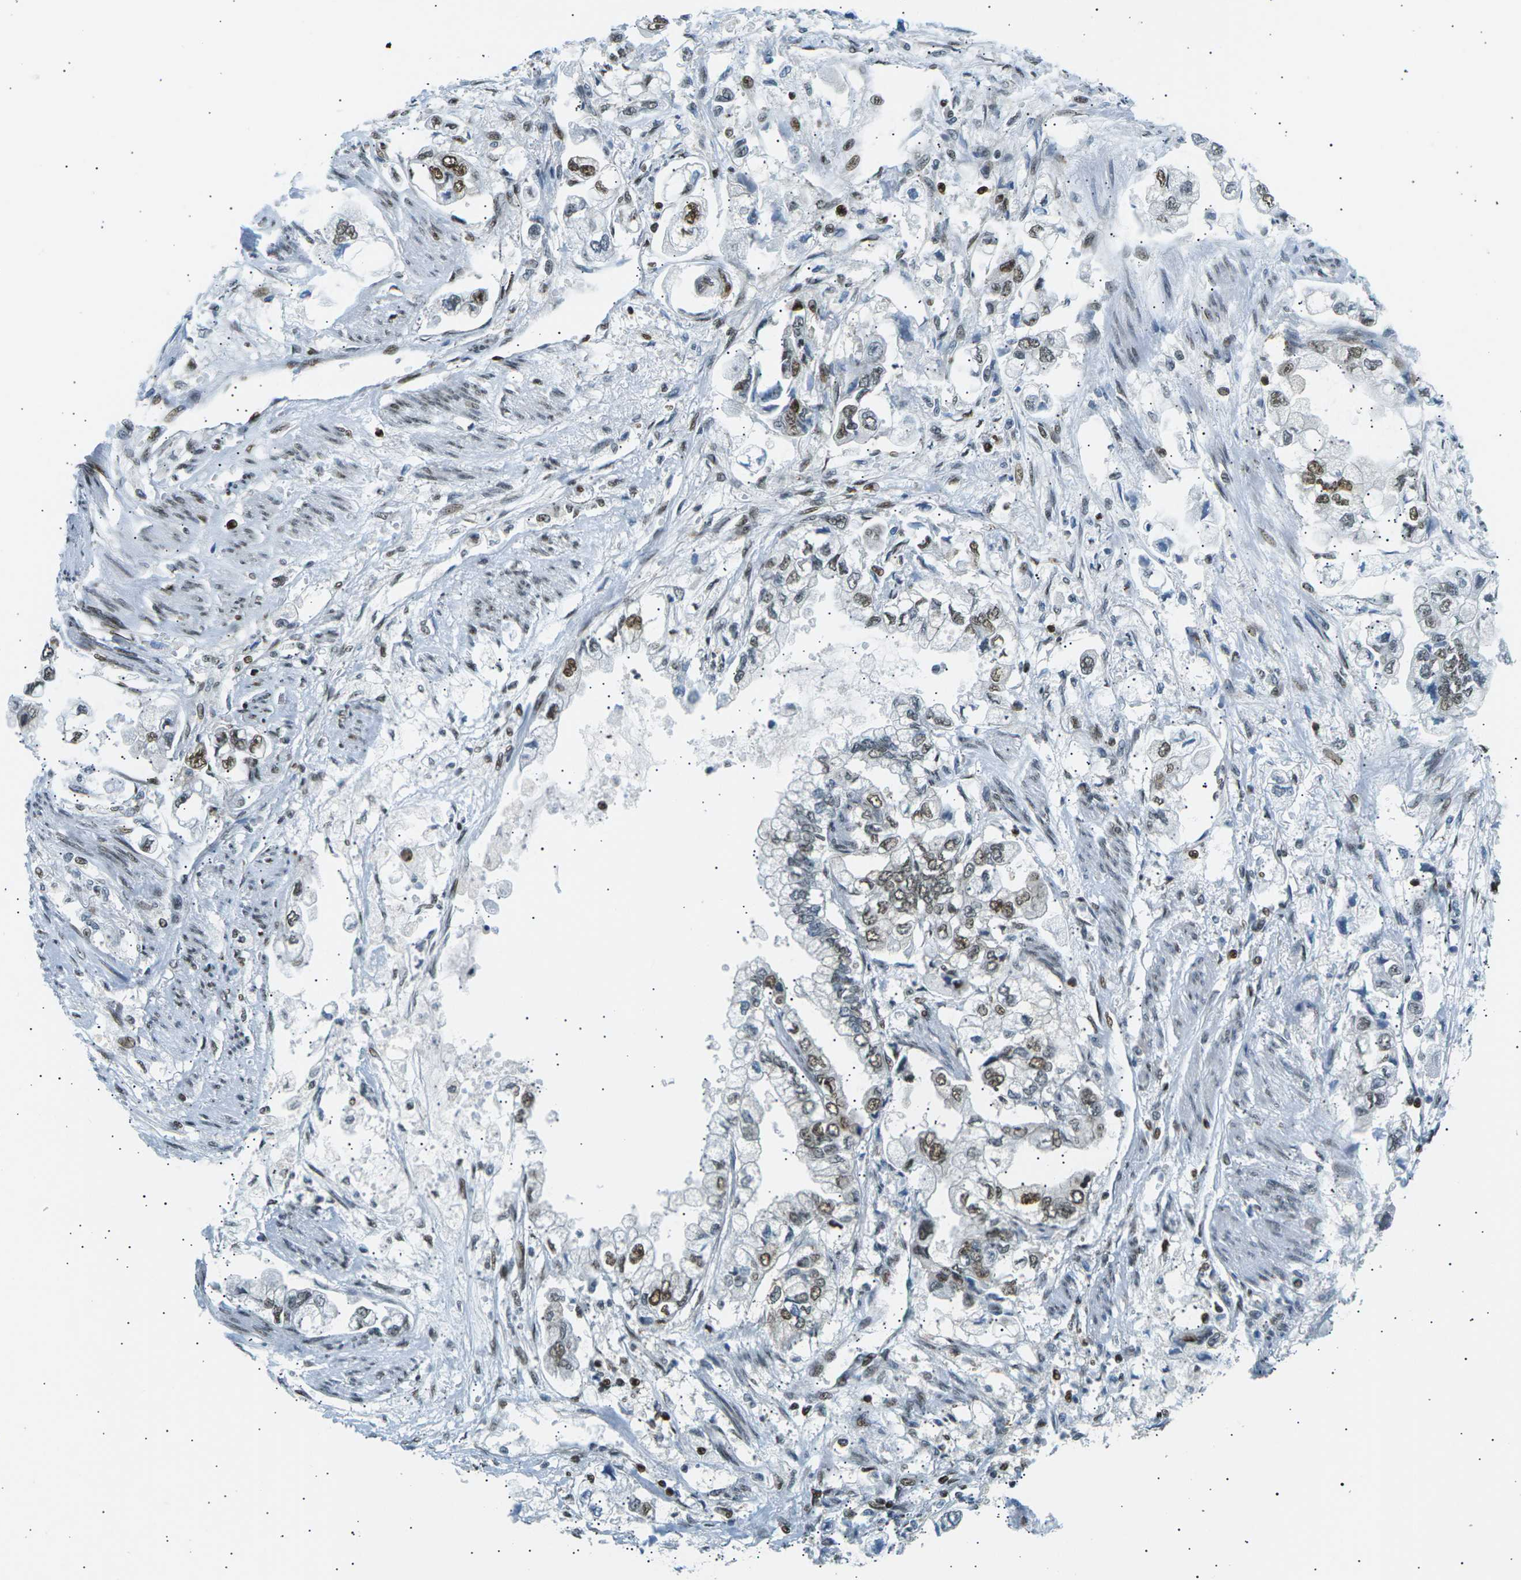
{"staining": {"intensity": "moderate", "quantity": "25%-75%", "location": "nuclear"}, "tissue": "stomach cancer", "cell_type": "Tumor cells", "image_type": "cancer", "snomed": [{"axis": "morphology", "description": "Normal tissue, NOS"}, {"axis": "morphology", "description": "Adenocarcinoma, NOS"}, {"axis": "topography", "description": "Stomach"}], "caption": "High-power microscopy captured an immunohistochemistry (IHC) histopathology image of stomach cancer (adenocarcinoma), revealing moderate nuclear positivity in approximately 25%-75% of tumor cells. (DAB IHC with brightfield microscopy, high magnification).", "gene": "RPA2", "patient": {"sex": "male", "age": 62}}